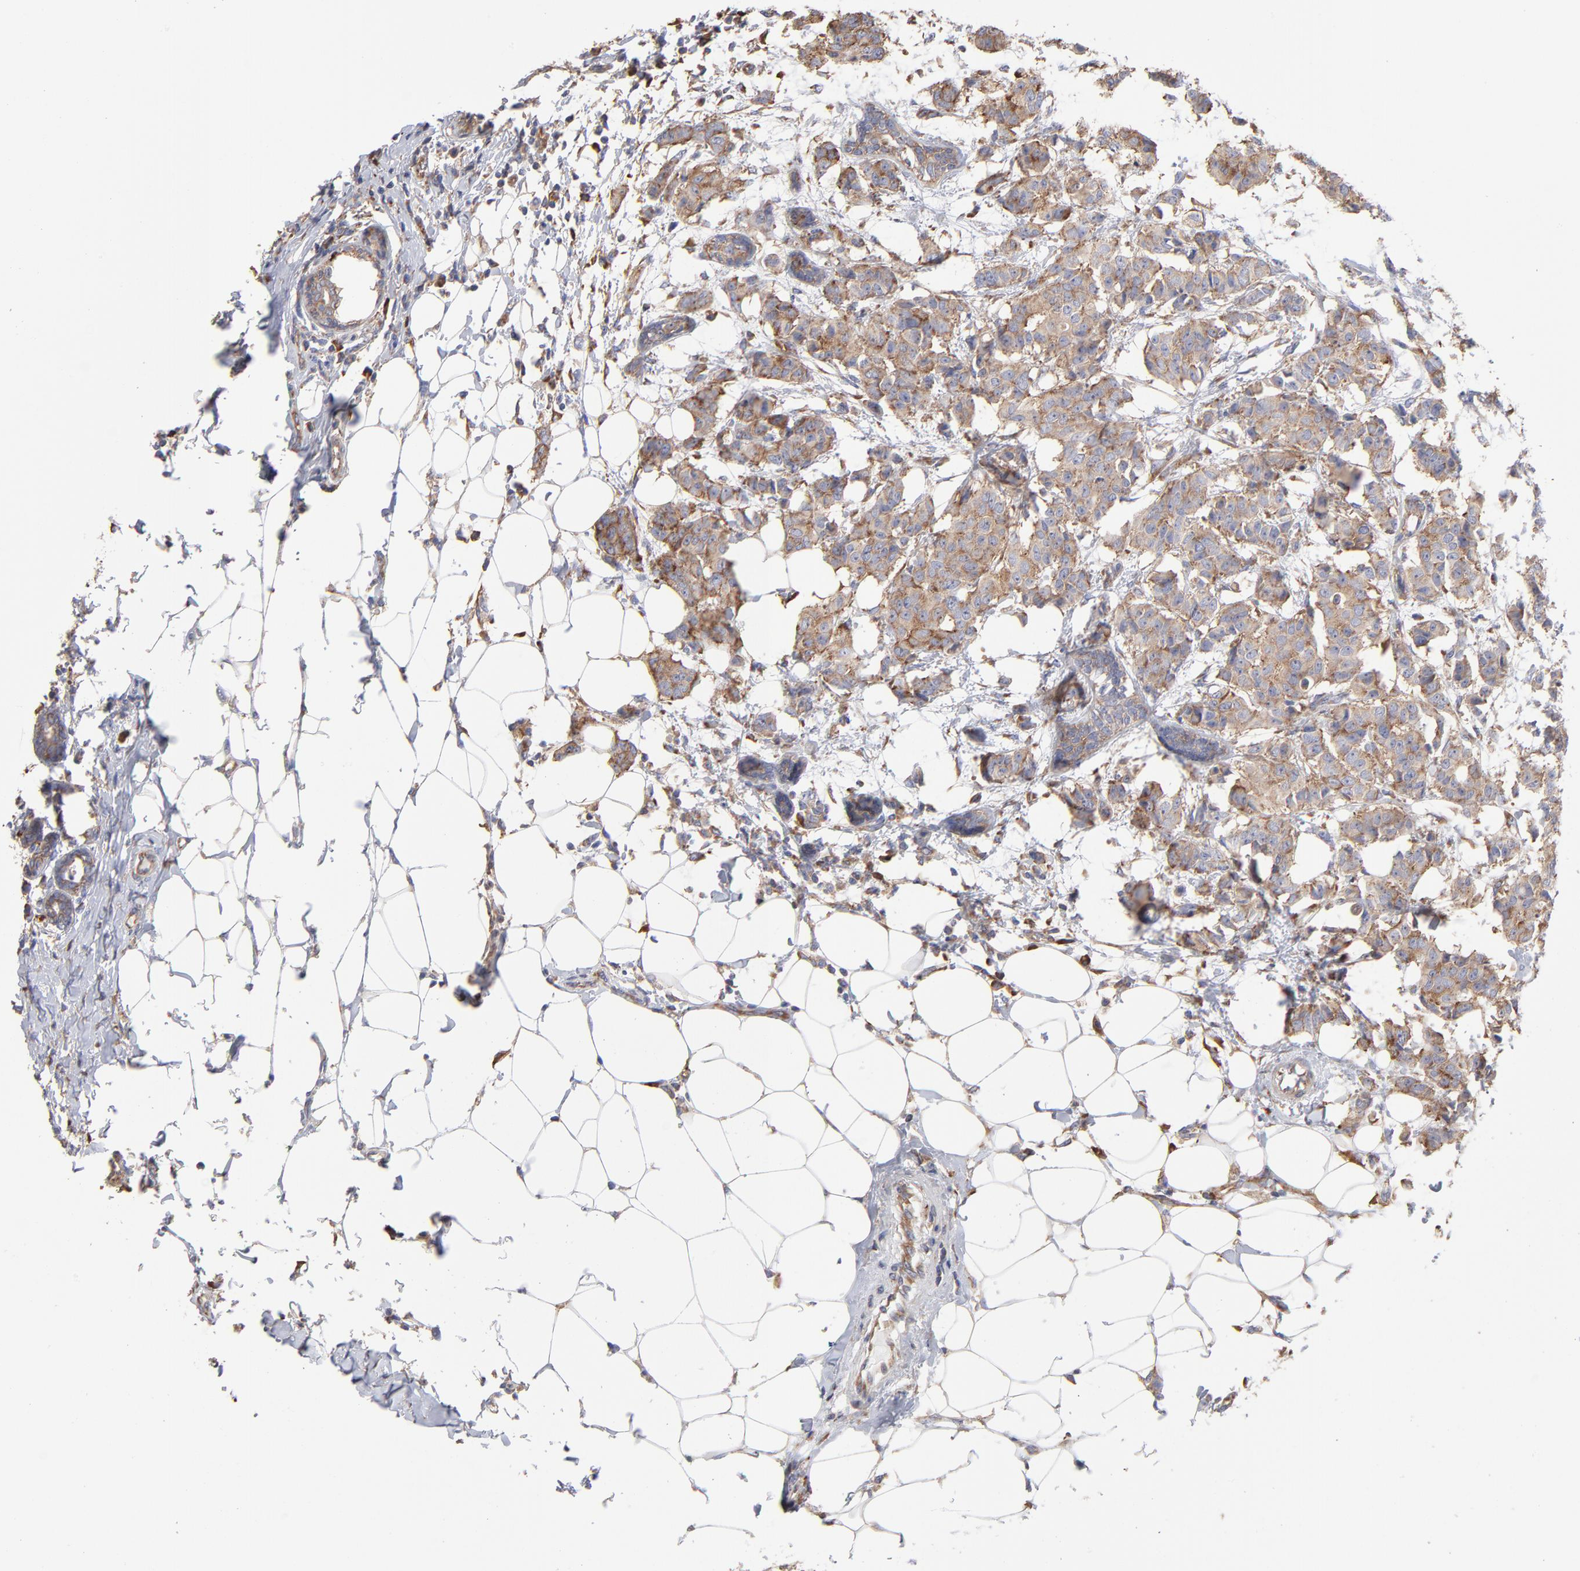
{"staining": {"intensity": "moderate", "quantity": ">75%", "location": "cytoplasmic/membranous"}, "tissue": "breast cancer", "cell_type": "Tumor cells", "image_type": "cancer", "snomed": [{"axis": "morphology", "description": "Duct carcinoma"}, {"axis": "topography", "description": "Breast"}], "caption": "Protein expression analysis of breast cancer (infiltrating ductal carcinoma) exhibits moderate cytoplasmic/membranous positivity in about >75% of tumor cells. Nuclei are stained in blue.", "gene": "RPL3", "patient": {"sex": "female", "age": 40}}